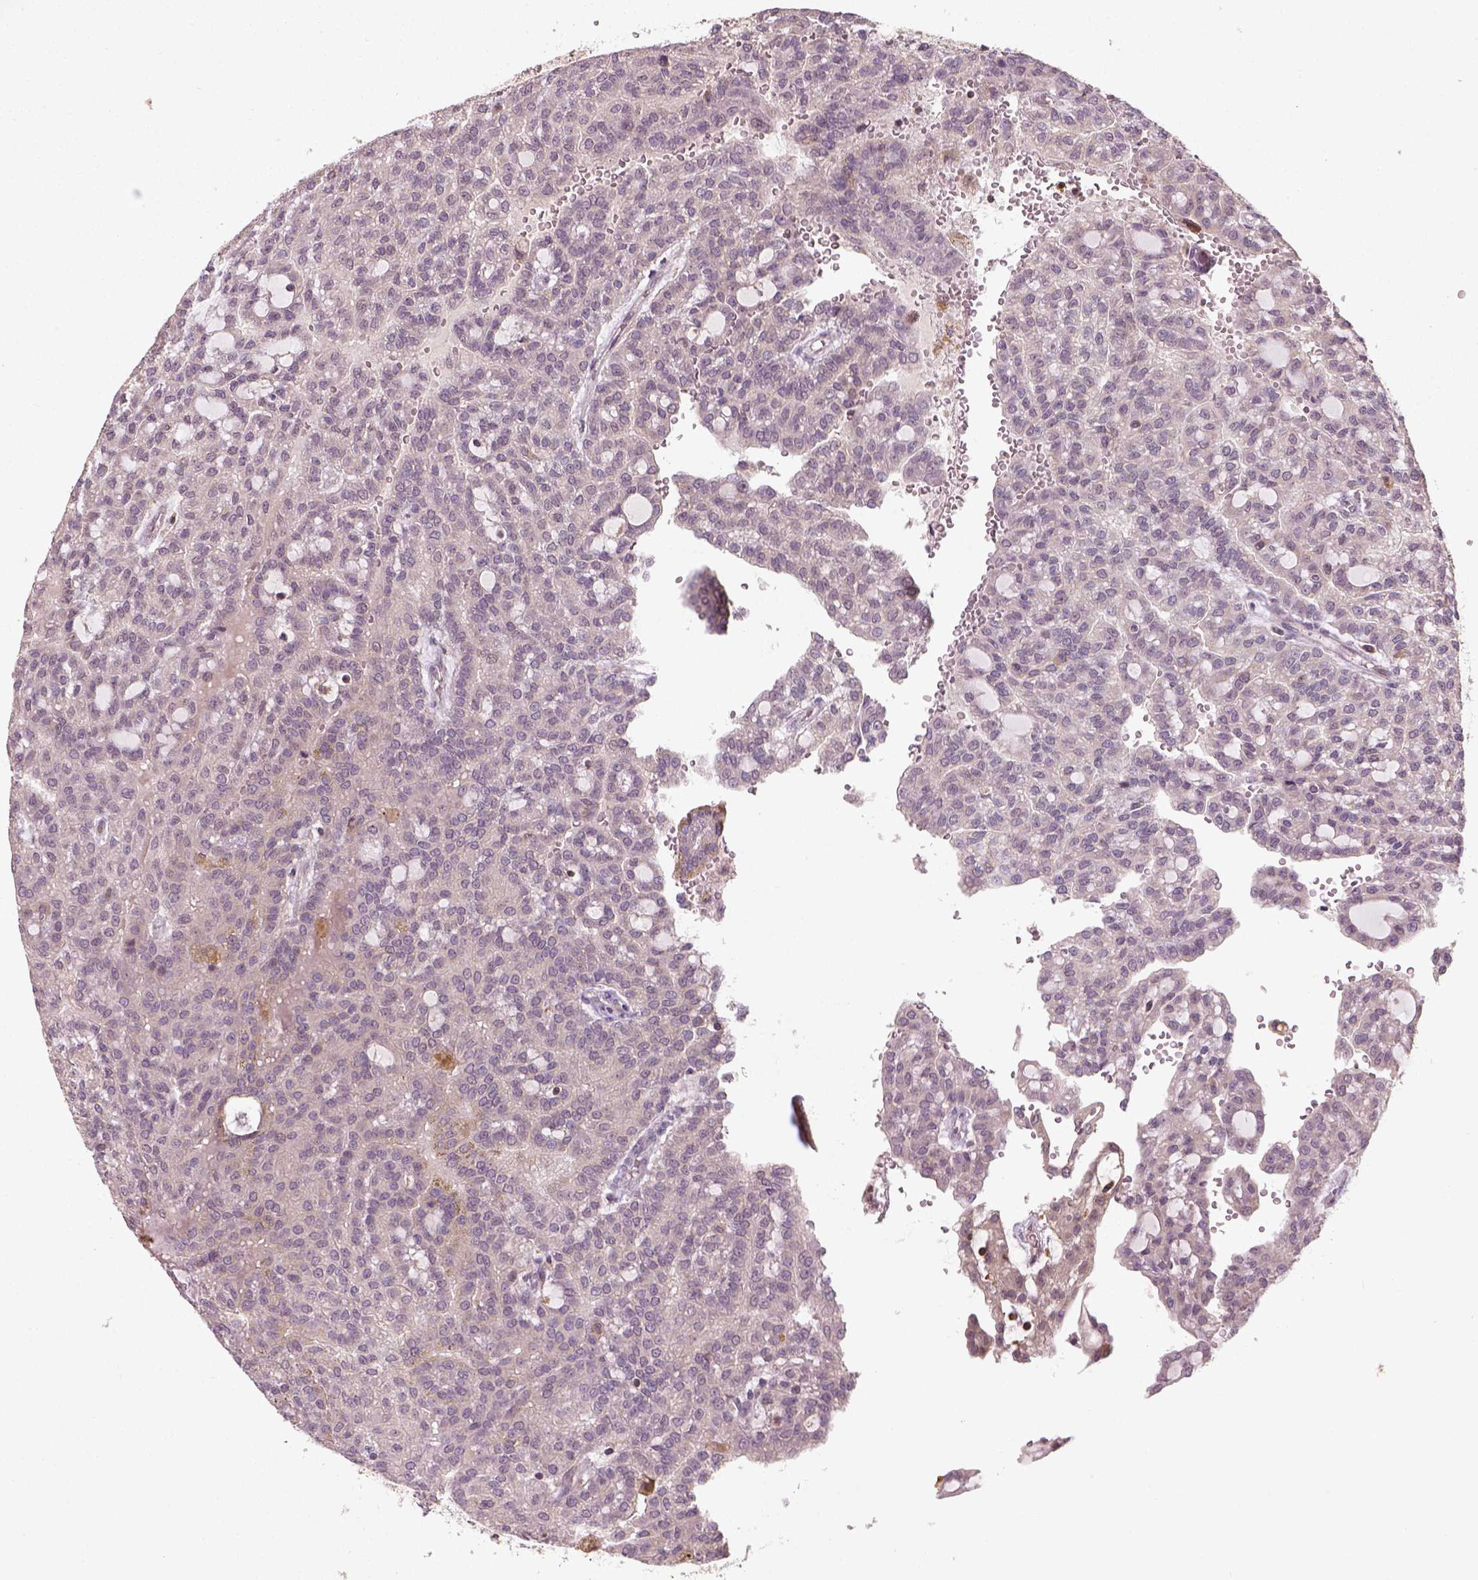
{"staining": {"intensity": "negative", "quantity": "none", "location": "none"}, "tissue": "renal cancer", "cell_type": "Tumor cells", "image_type": "cancer", "snomed": [{"axis": "morphology", "description": "Adenocarcinoma, NOS"}, {"axis": "topography", "description": "Kidney"}], "caption": "Immunohistochemical staining of adenocarcinoma (renal) displays no significant staining in tumor cells.", "gene": "CAMKK1", "patient": {"sex": "male", "age": 63}}